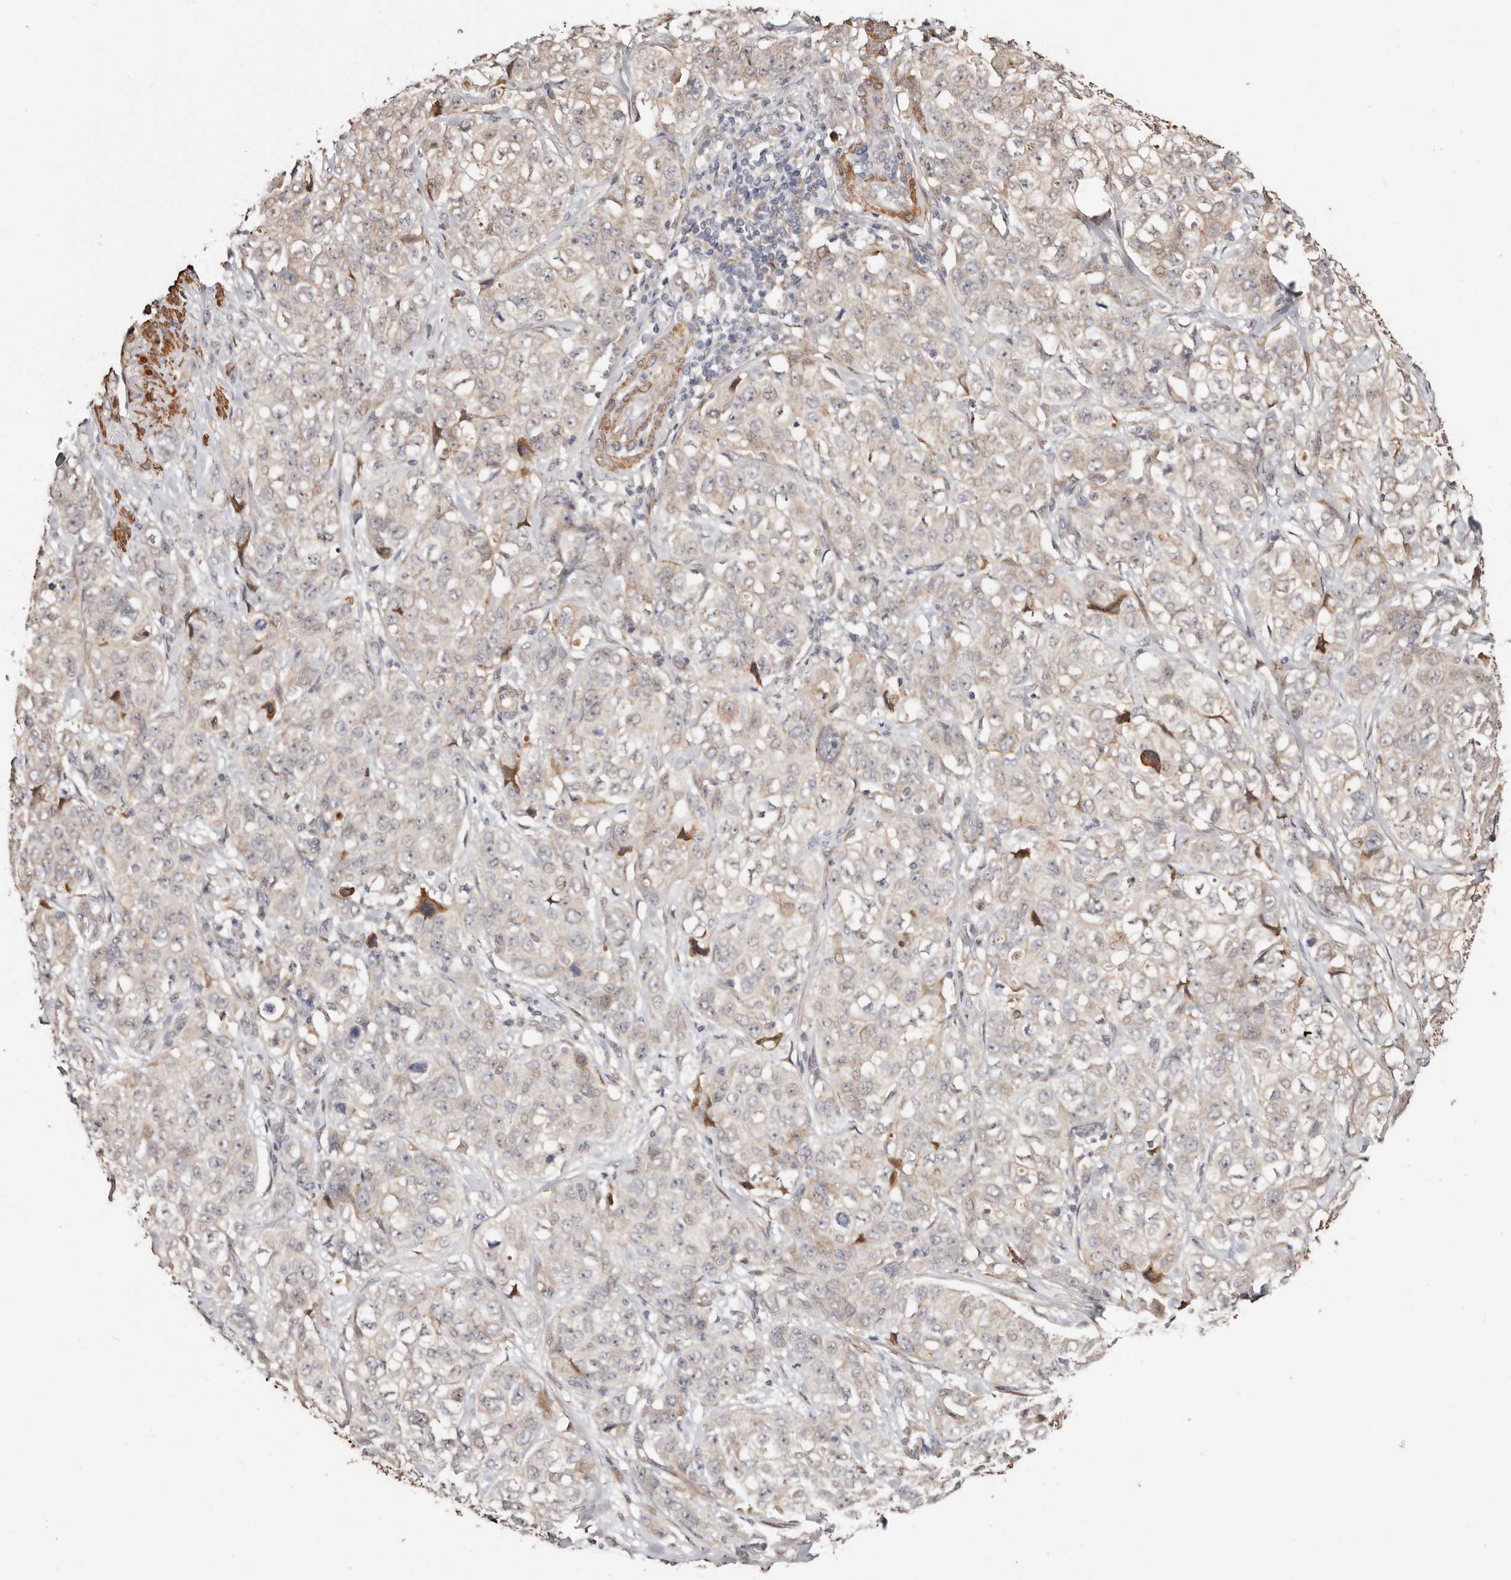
{"staining": {"intensity": "negative", "quantity": "none", "location": "none"}, "tissue": "stomach cancer", "cell_type": "Tumor cells", "image_type": "cancer", "snomed": [{"axis": "morphology", "description": "Adenocarcinoma, NOS"}, {"axis": "topography", "description": "Stomach"}], "caption": "An immunohistochemistry (IHC) histopathology image of stomach cancer (adenocarcinoma) is shown. There is no staining in tumor cells of stomach cancer (adenocarcinoma). Nuclei are stained in blue.", "gene": "TRIP13", "patient": {"sex": "male", "age": 48}}